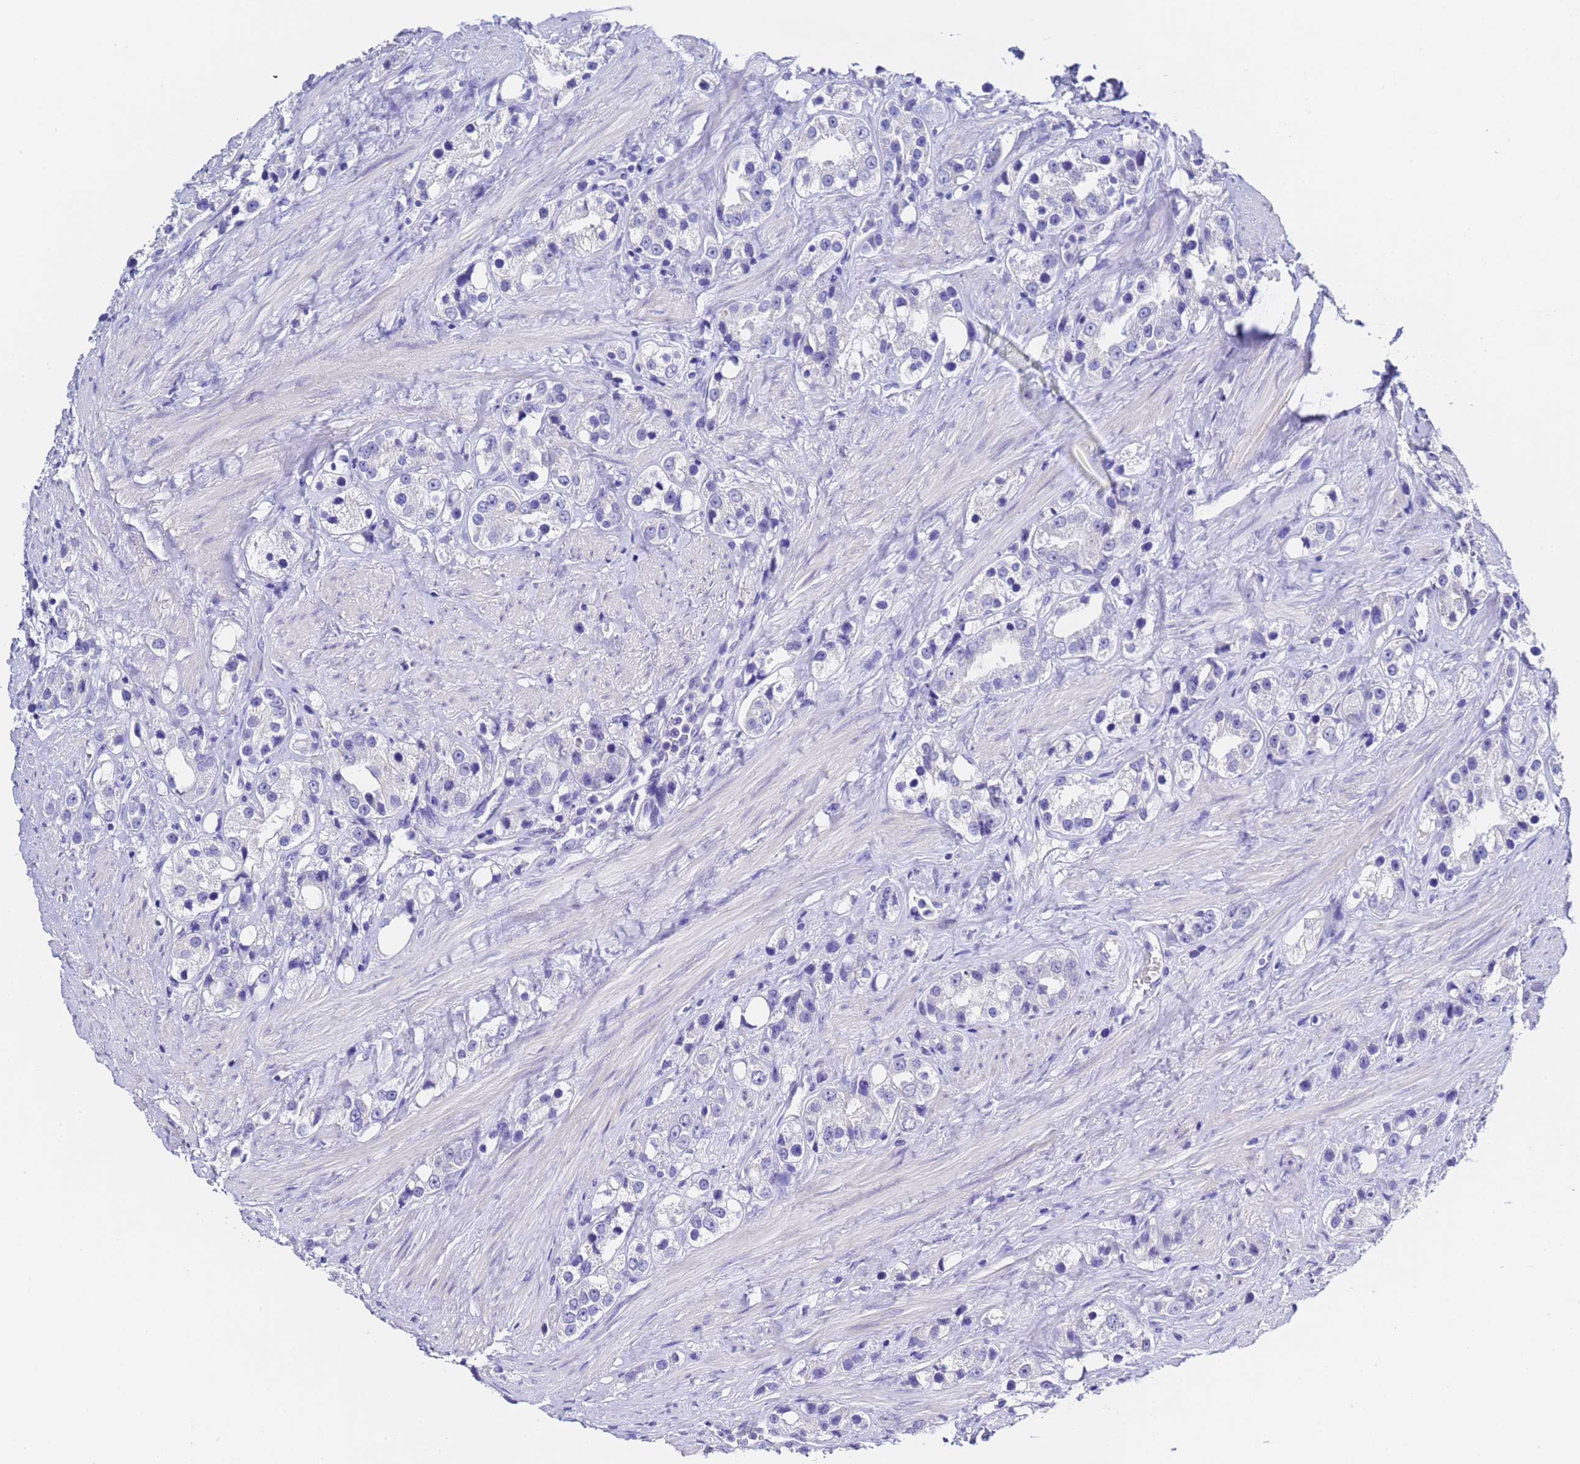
{"staining": {"intensity": "negative", "quantity": "none", "location": "none"}, "tissue": "prostate cancer", "cell_type": "Tumor cells", "image_type": "cancer", "snomed": [{"axis": "morphology", "description": "Adenocarcinoma, NOS"}, {"axis": "topography", "description": "Prostate"}], "caption": "This micrograph is of prostate adenocarcinoma stained with IHC to label a protein in brown with the nuclei are counter-stained blue. There is no staining in tumor cells.", "gene": "GABRA1", "patient": {"sex": "male", "age": 79}}